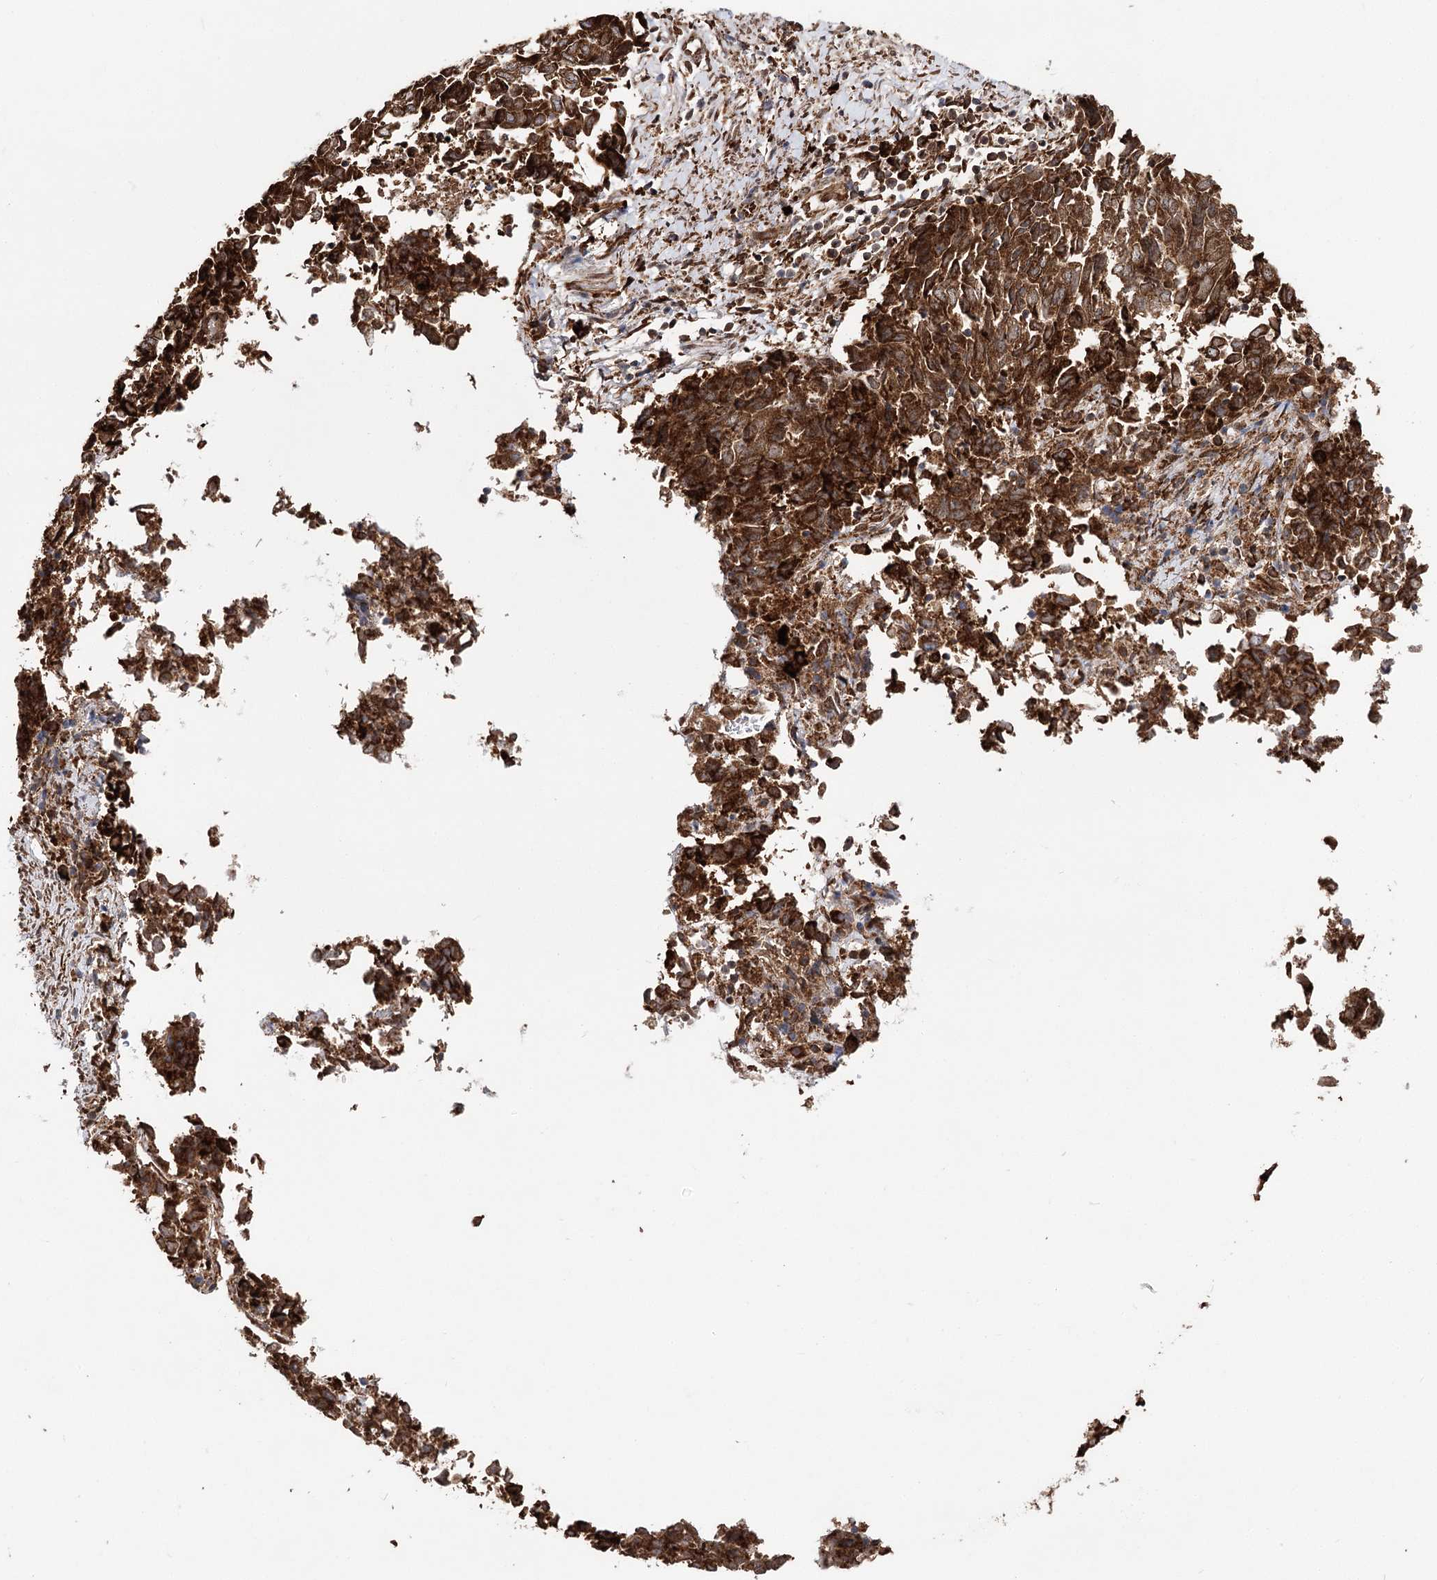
{"staining": {"intensity": "strong", "quantity": ">75%", "location": "cytoplasmic/membranous"}, "tissue": "endometrial cancer", "cell_type": "Tumor cells", "image_type": "cancer", "snomed": [{"axis": "morphology", "description": "Adenocarcinoma, NOS"}, {"axis": "topography", "description": "Endometrium"}], "caption": "High-power microscopy captured an IHC photomicrograph of endometrial cancer, revealing strong cytoplasmic/membranous positivity in approximately >75% of tumor cells.", "gene": "DNAJB14", "patient": {"sex": "female", "age": 80}}